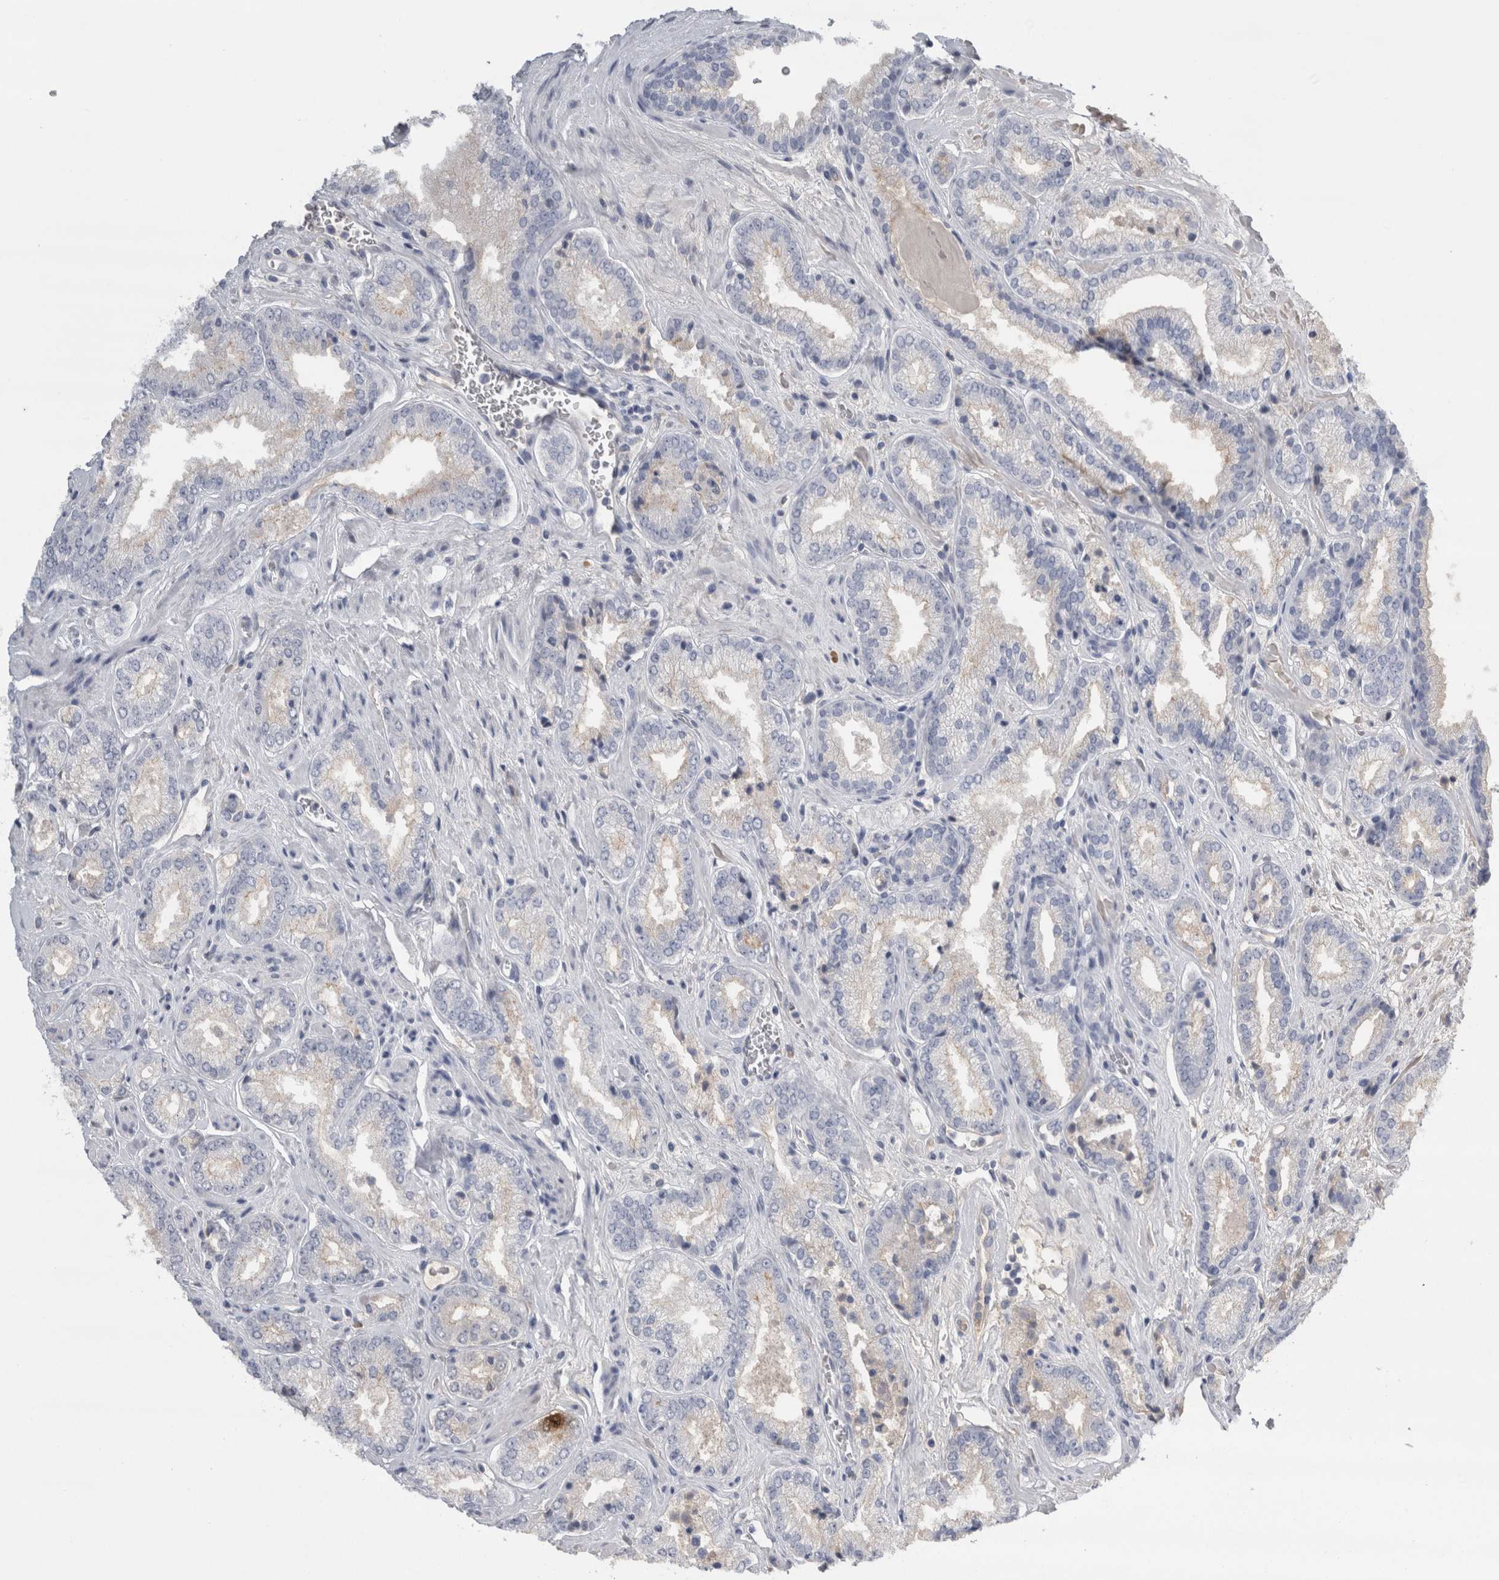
{"staining": {"intensity": "negative", "quantity": "none", "location": "none"}, "tissue": "prostate cancer", "cell_type": "Tumor cells", "image_type": "cancer", "snomed": [{"axis": "morphology", "description": "Adenocarcinoma, Low grade"}, {"axis": "topography", "description": "Prostate"}], "caption": "The photomicrograph reveals no staining of tumor cells in prostate cancer (low-grade adenocarcinoma).", "gene": "REG1A", "patient": {"sex": "male", "age": 62}}